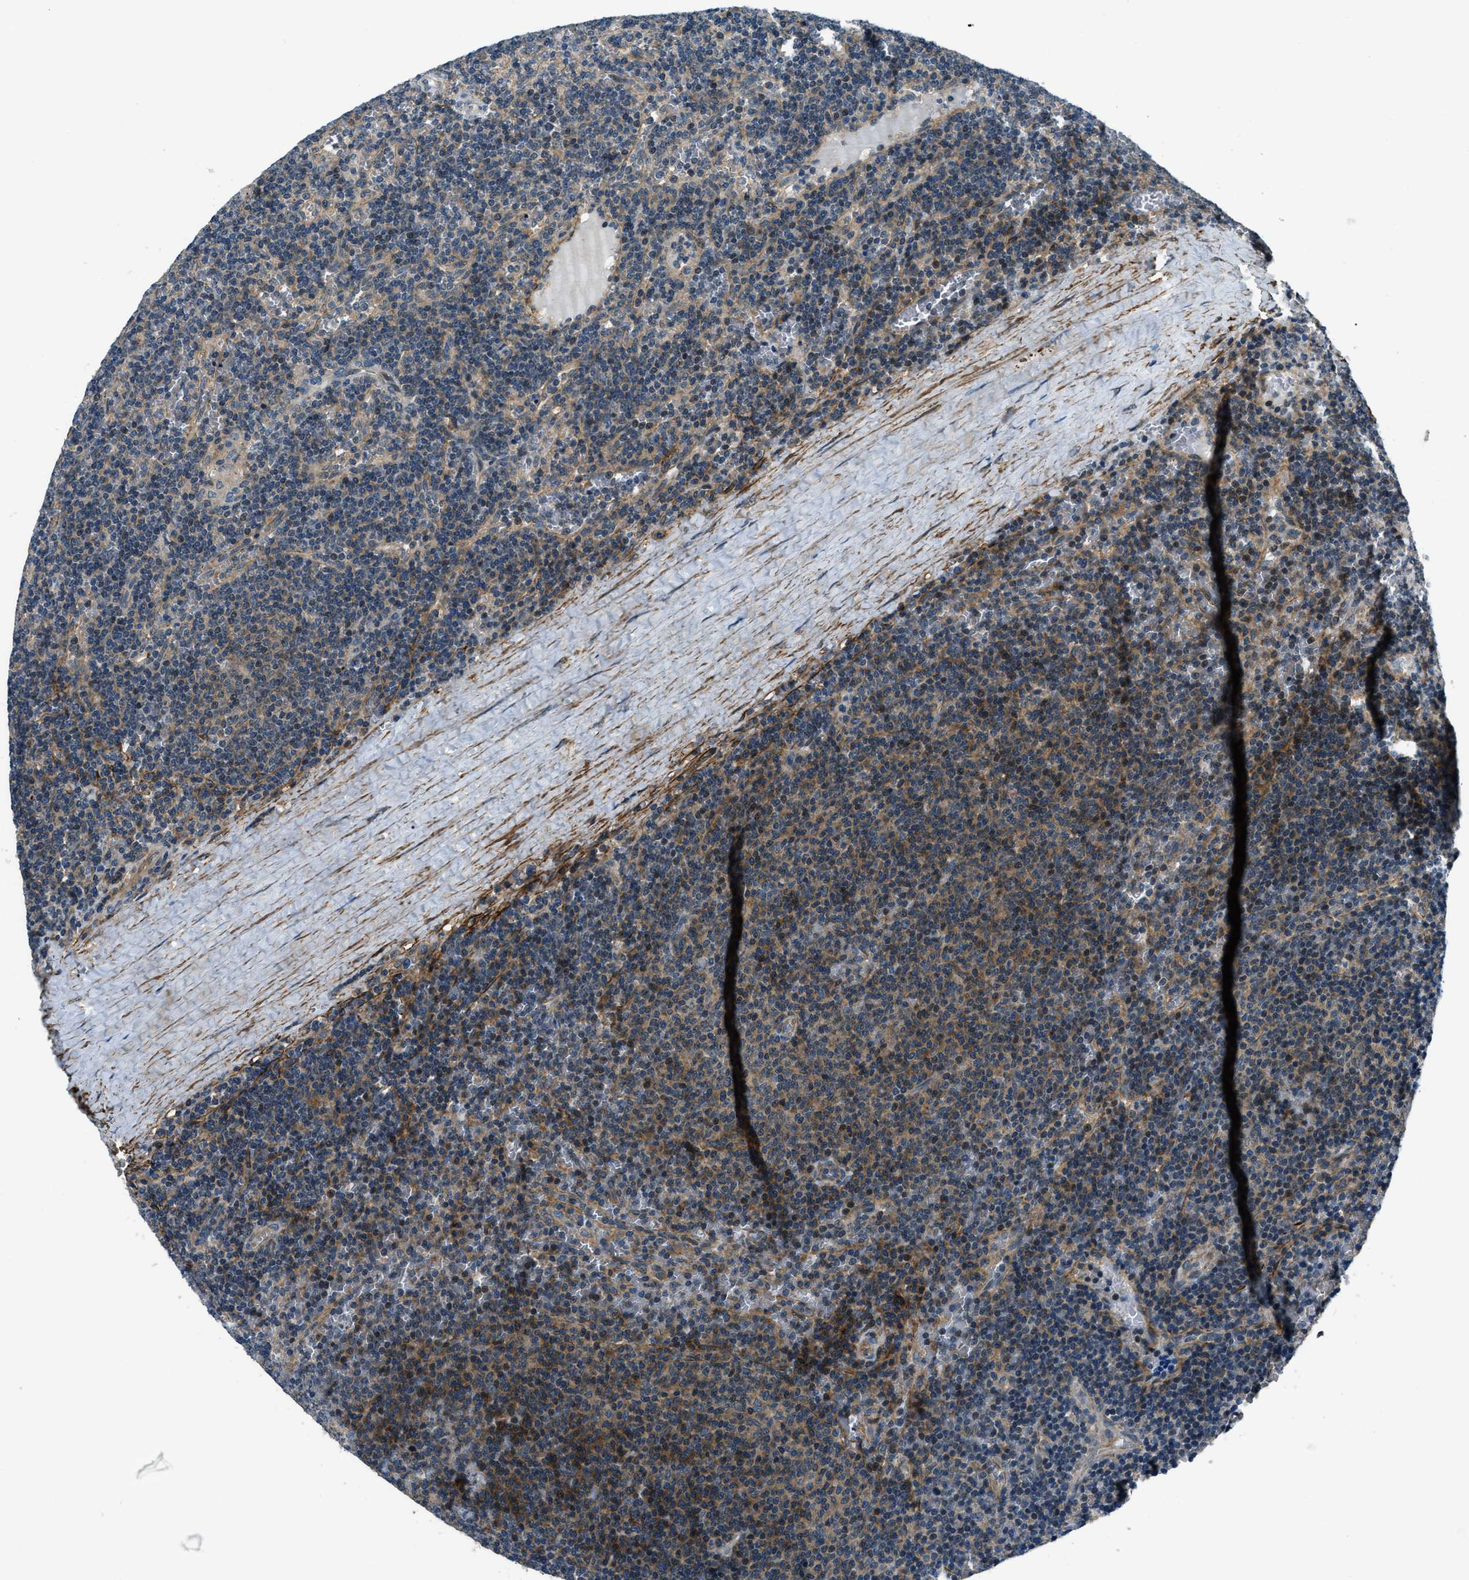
{"staining": {"intensity": "moderate", "quantity": ">75%", "location": "cytoplasmic/membranous"}, "tissue": "lymphoma", "cell_type": "Tumor cells", "image_type": "cancer", "snomed": [{"axis": "morphology", "description": "Malignant lymphoma, non-Hodgkin's type, Low grade"}, {"axis": "topography", "description": "Spleen"}], "caption": "Malignant lymphoma, non-Hodgkin's type (low-grade) stained with DAB (3,3'-diaminobenzidine) IHC demonstrates medium levels of moderate cytoplasmic/membranous staining in approximately >75% of tumor cells.", "gene": "NUDCD3", "patient": {"sex": "female", "age": 50}}